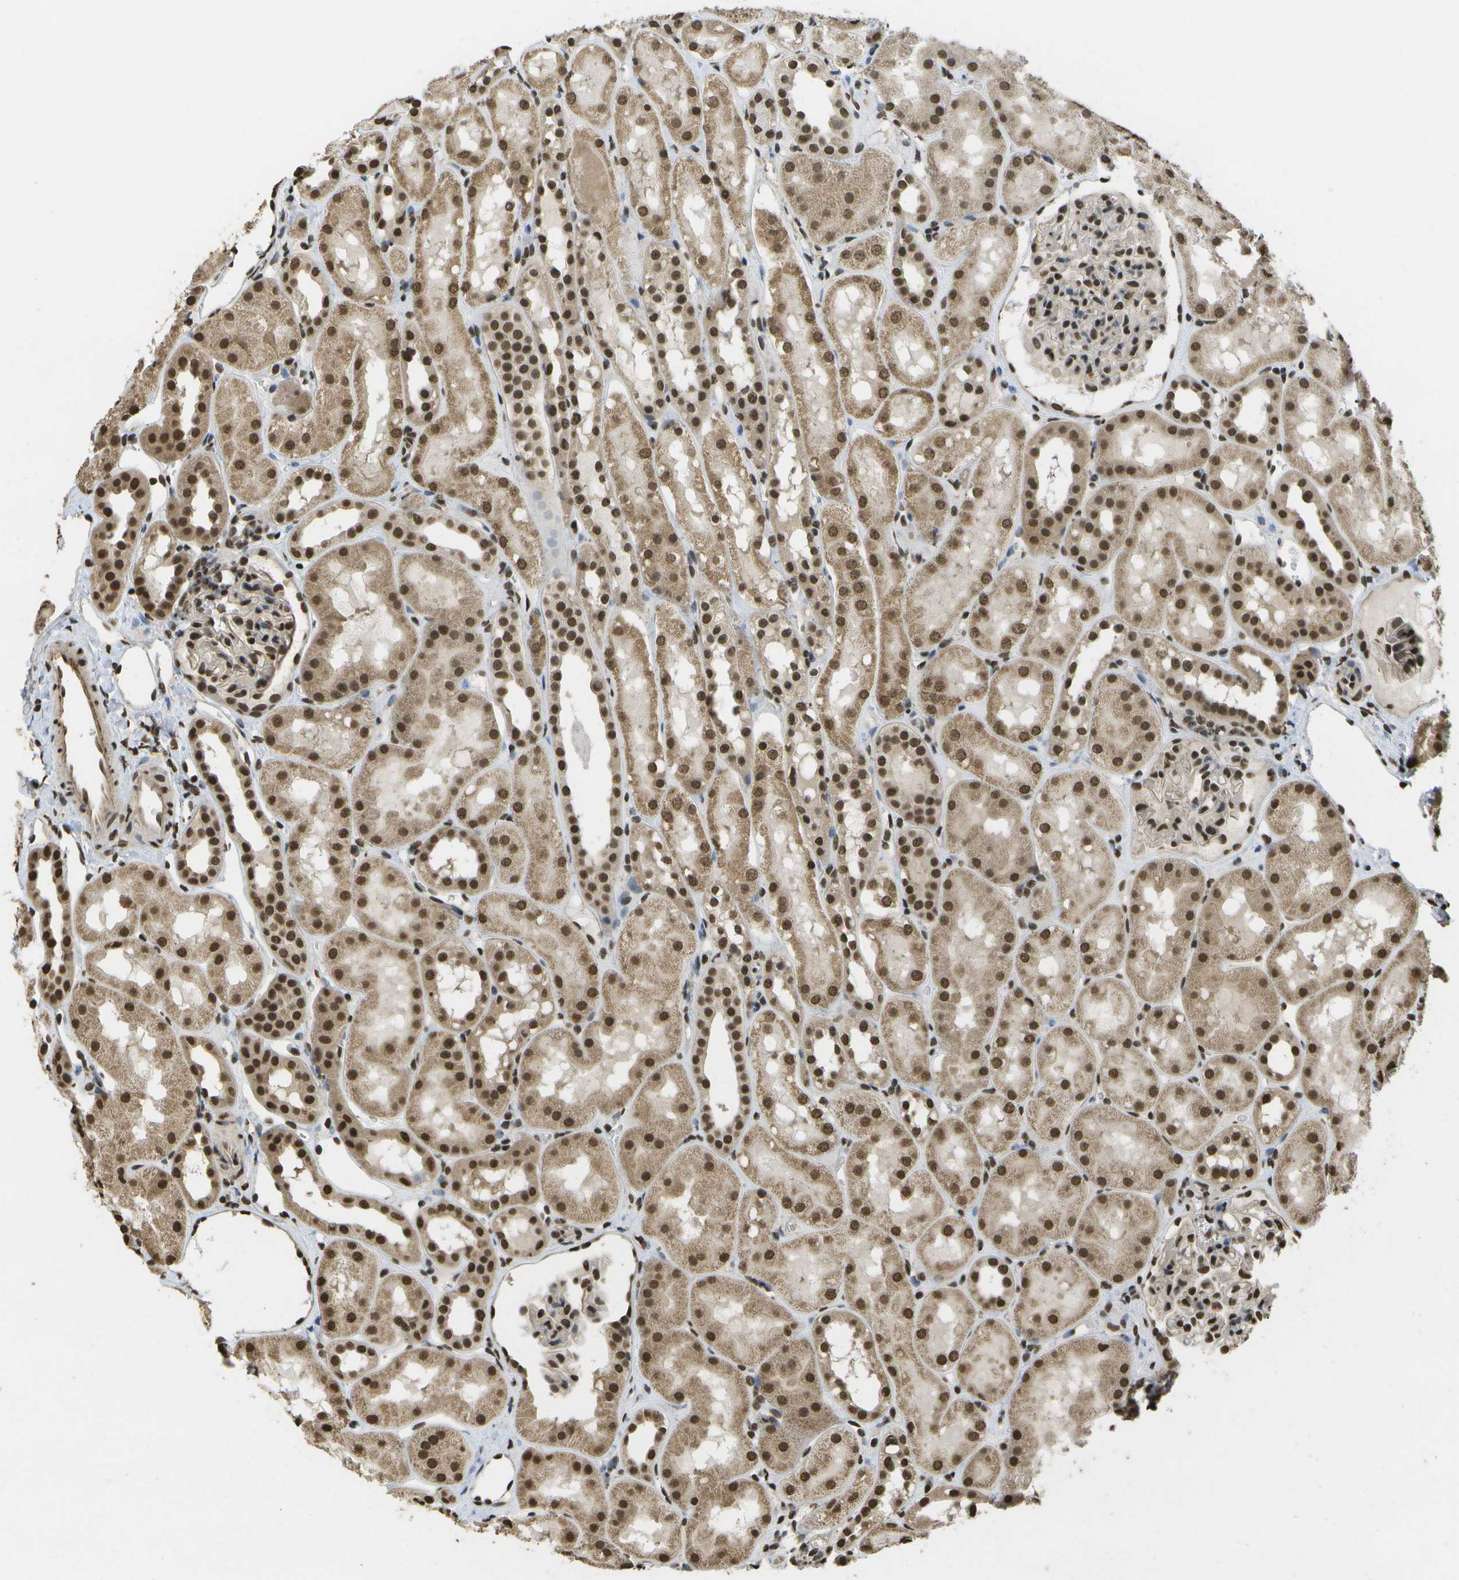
{"staining": {"intensity": "strong", "quantity": "25%-75%", "location": "nuclear"}, "tissue": "kidney", "cell_type": "Cells in glomeruli", "image_type": "normal", "snomed": [{"axis": "morphology", "description": "Normal tissue, NOS"}, {"axis": "topography", "description": "Kidney"}, {"axis": "topography", "description": "Urinary bladder"}], "caption": "This histopathology image exhibits normal kidney stained with immunohistochemistry to label a protein in brown. The nuclear of cells in glomeruli show strong positivity for the protein. Nuclei are counter-stained blue.", "gene": "SPEN", "patient": {"sex": "male", "age": 16}}